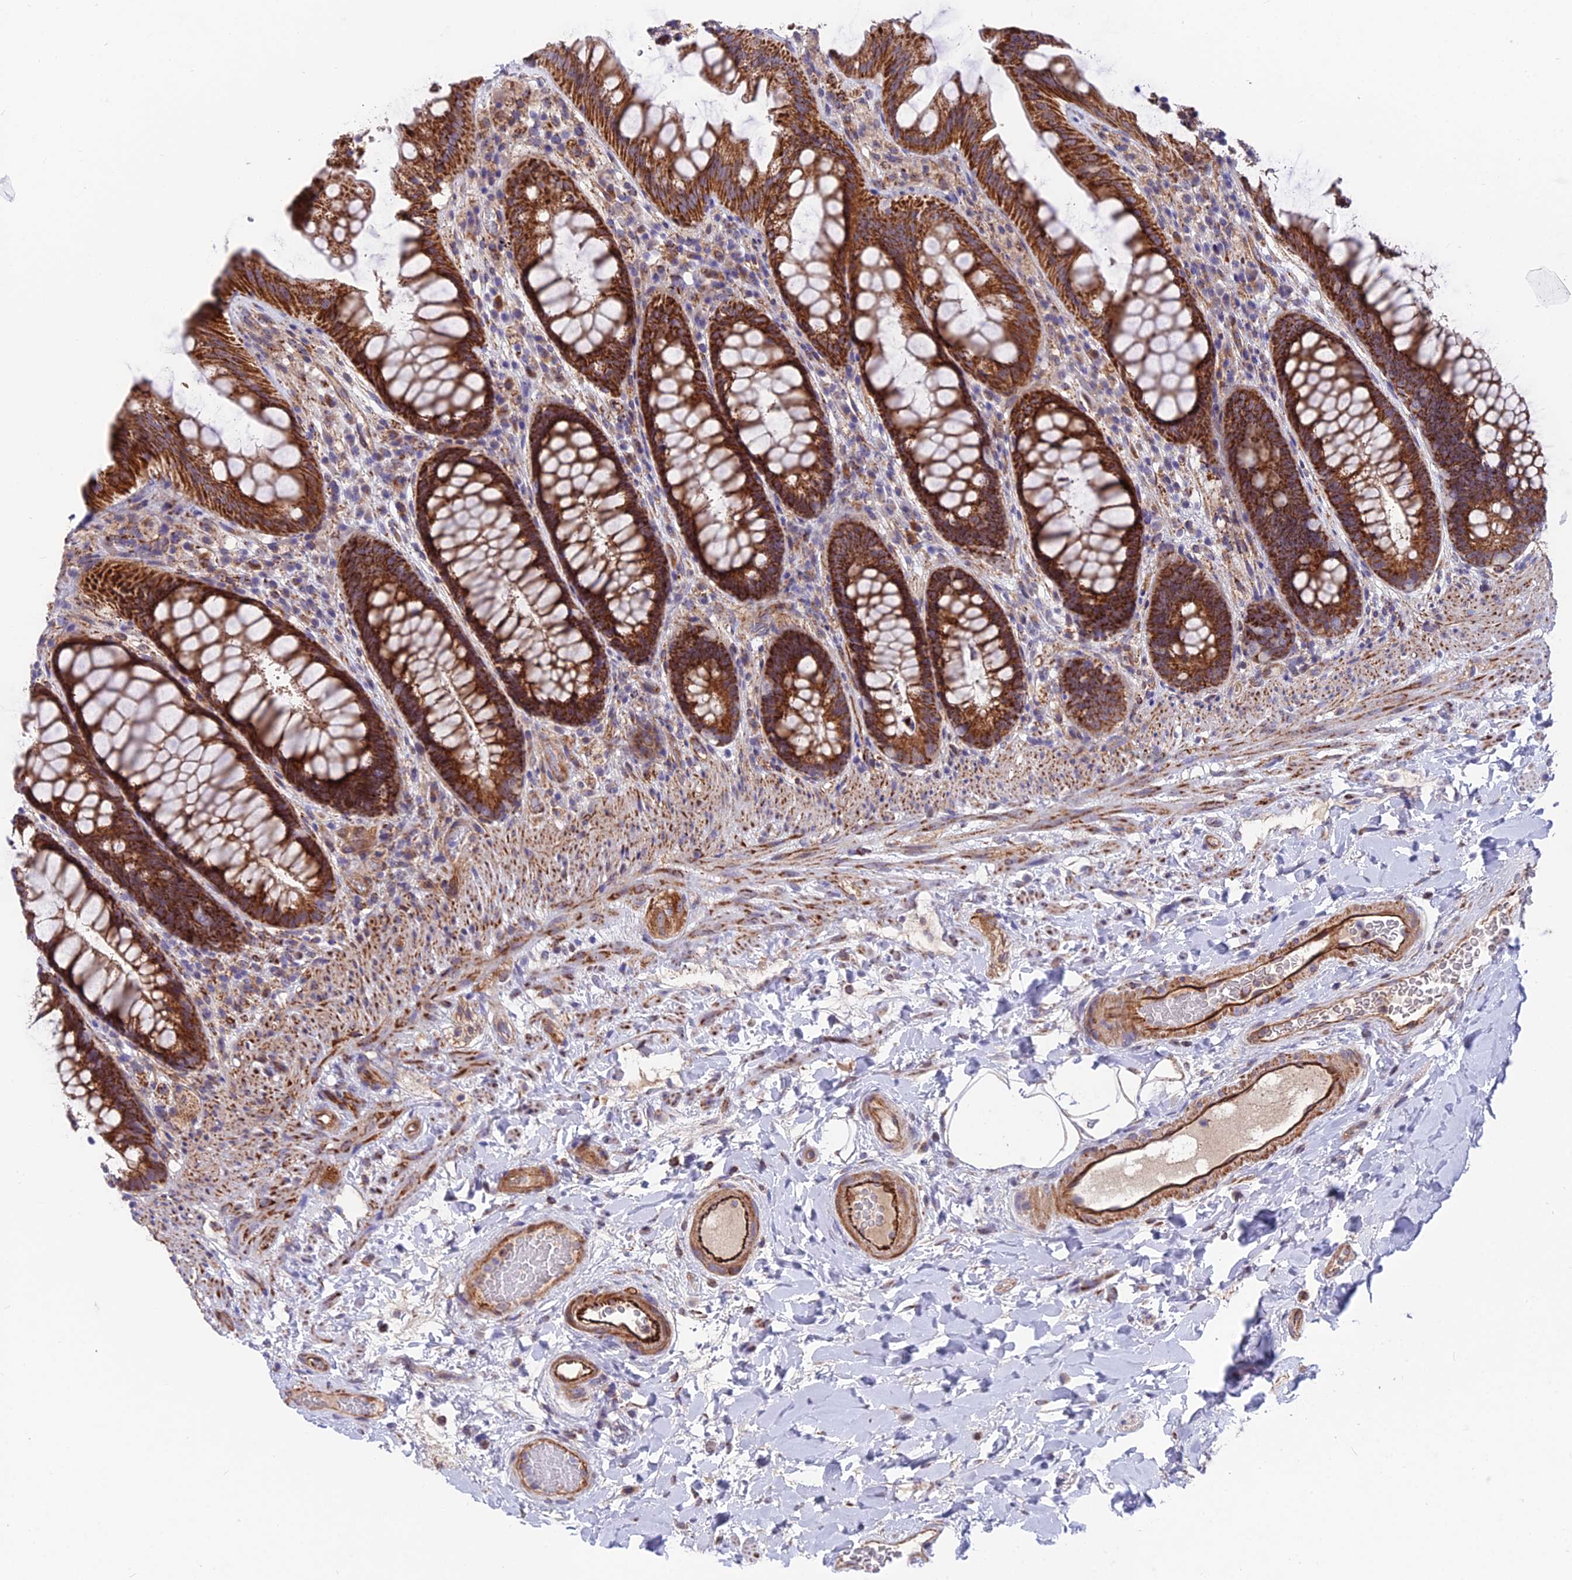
{"staining": {"intensity": "strong", "quantity": ">75%", "location": "cytoplasmic/membranous"}, "tissue": "rectum", "cell_type": "Glandular cells", "image_type": "normal", "snomed": [{"axis": "morphology", "description": "Normal tissue, NOS"}, {"axis": "topography", "description": "Rectum"}], "caption": "A photomicrograph of rectum stained for a protein demonstrates strong cytoplasmic/membranous brown staining in glandular cells.", "gene": "TIGD6", "patient": {"sex": "female", "age": 46}}